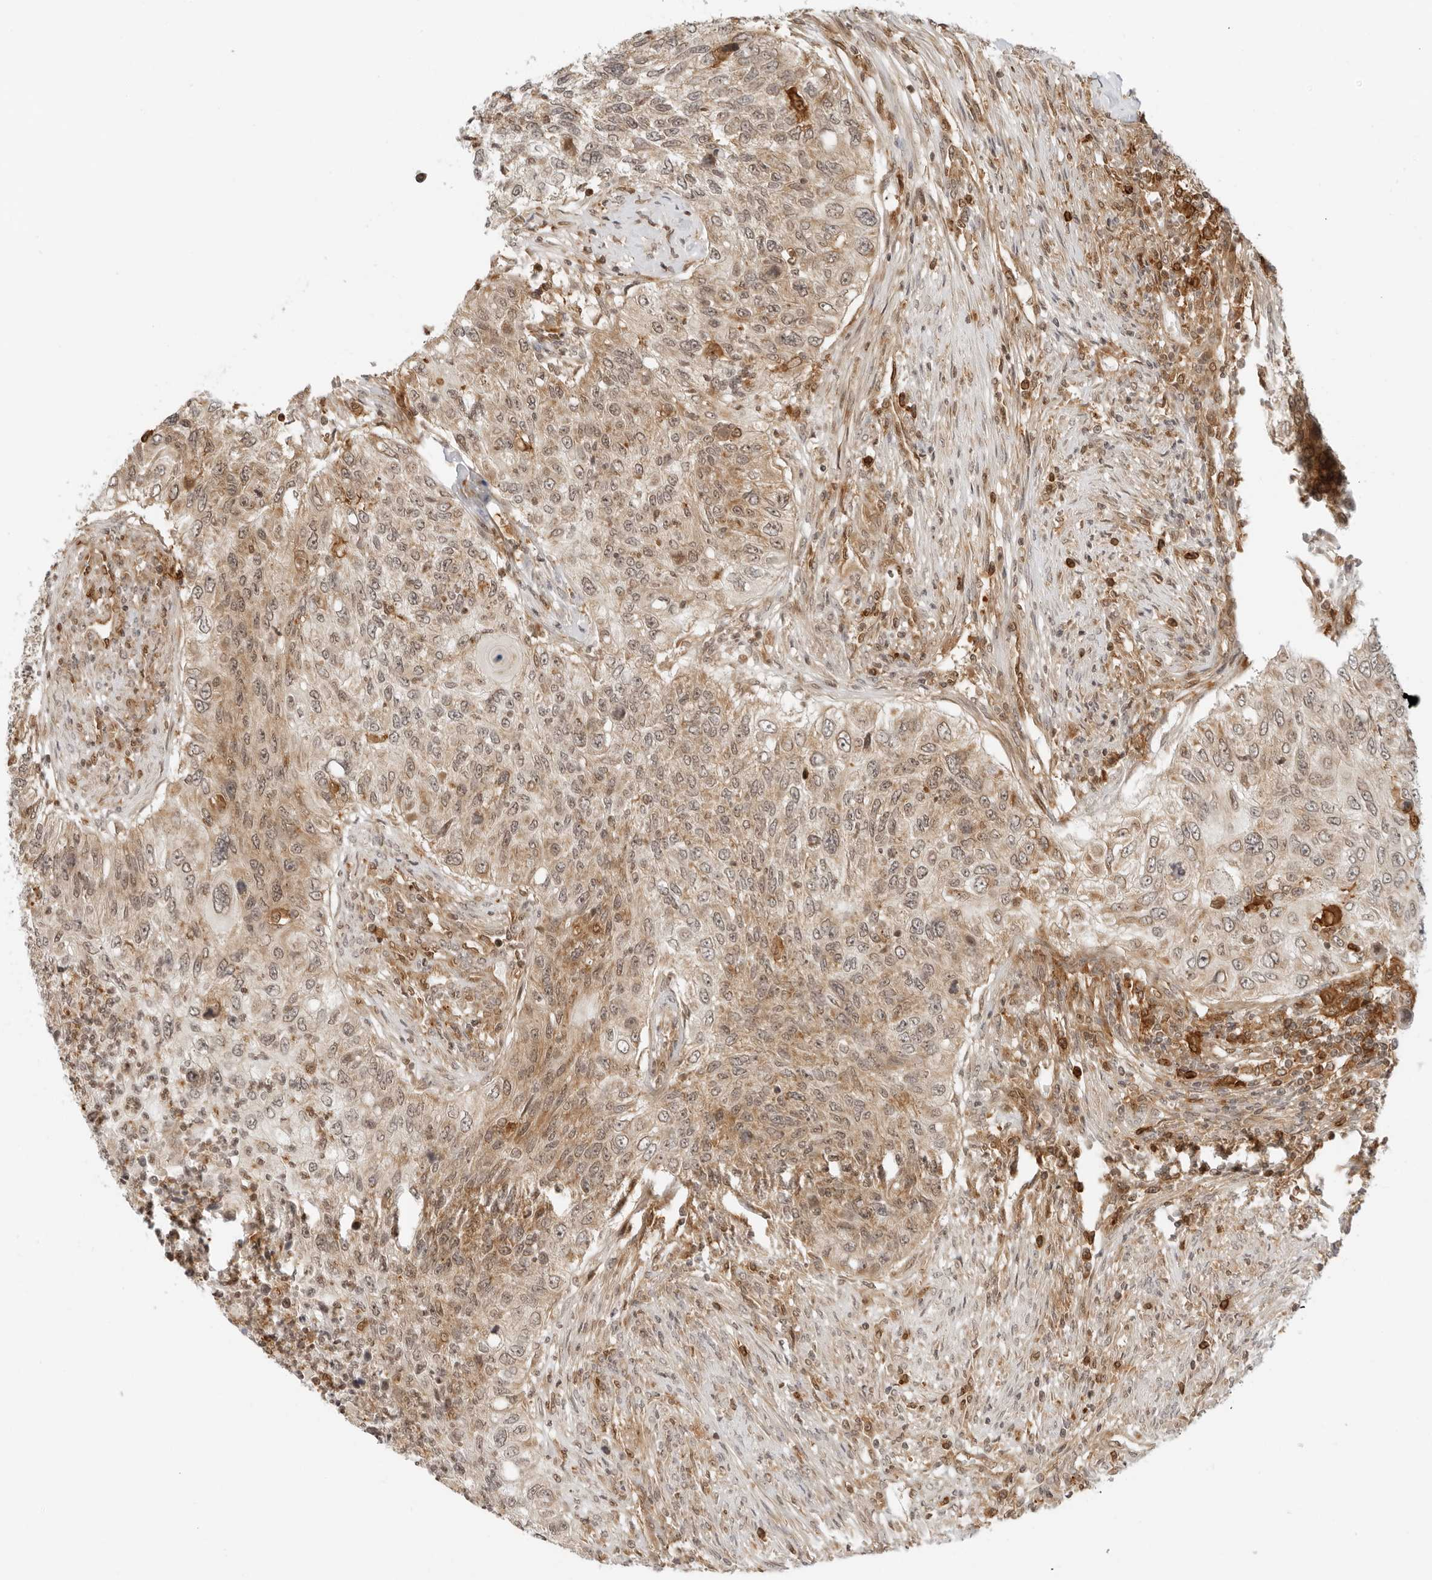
{"staining": {"intensity": "moderate", "quantity": ">75%", "location": "cytoplasmic/membranous"}, "tissue": "urothelial cancer", "cell_type": "Tumor cells", "image_type": "cancer", "snomed": [{"axis": "morphology", "description": "Urothelial carcinoma, High grade"}, {"axis": "topography", "description": "Urinary bladder"}], "caption": "There is medium levels of moderate cytoplasmic/membranous positivity in tumor cells of urothelial cancer, as demonstrated by immunohistochemical staining (brown color).", "gene": "RC3H1", "patient": {"sex": "female", "age": 60}}